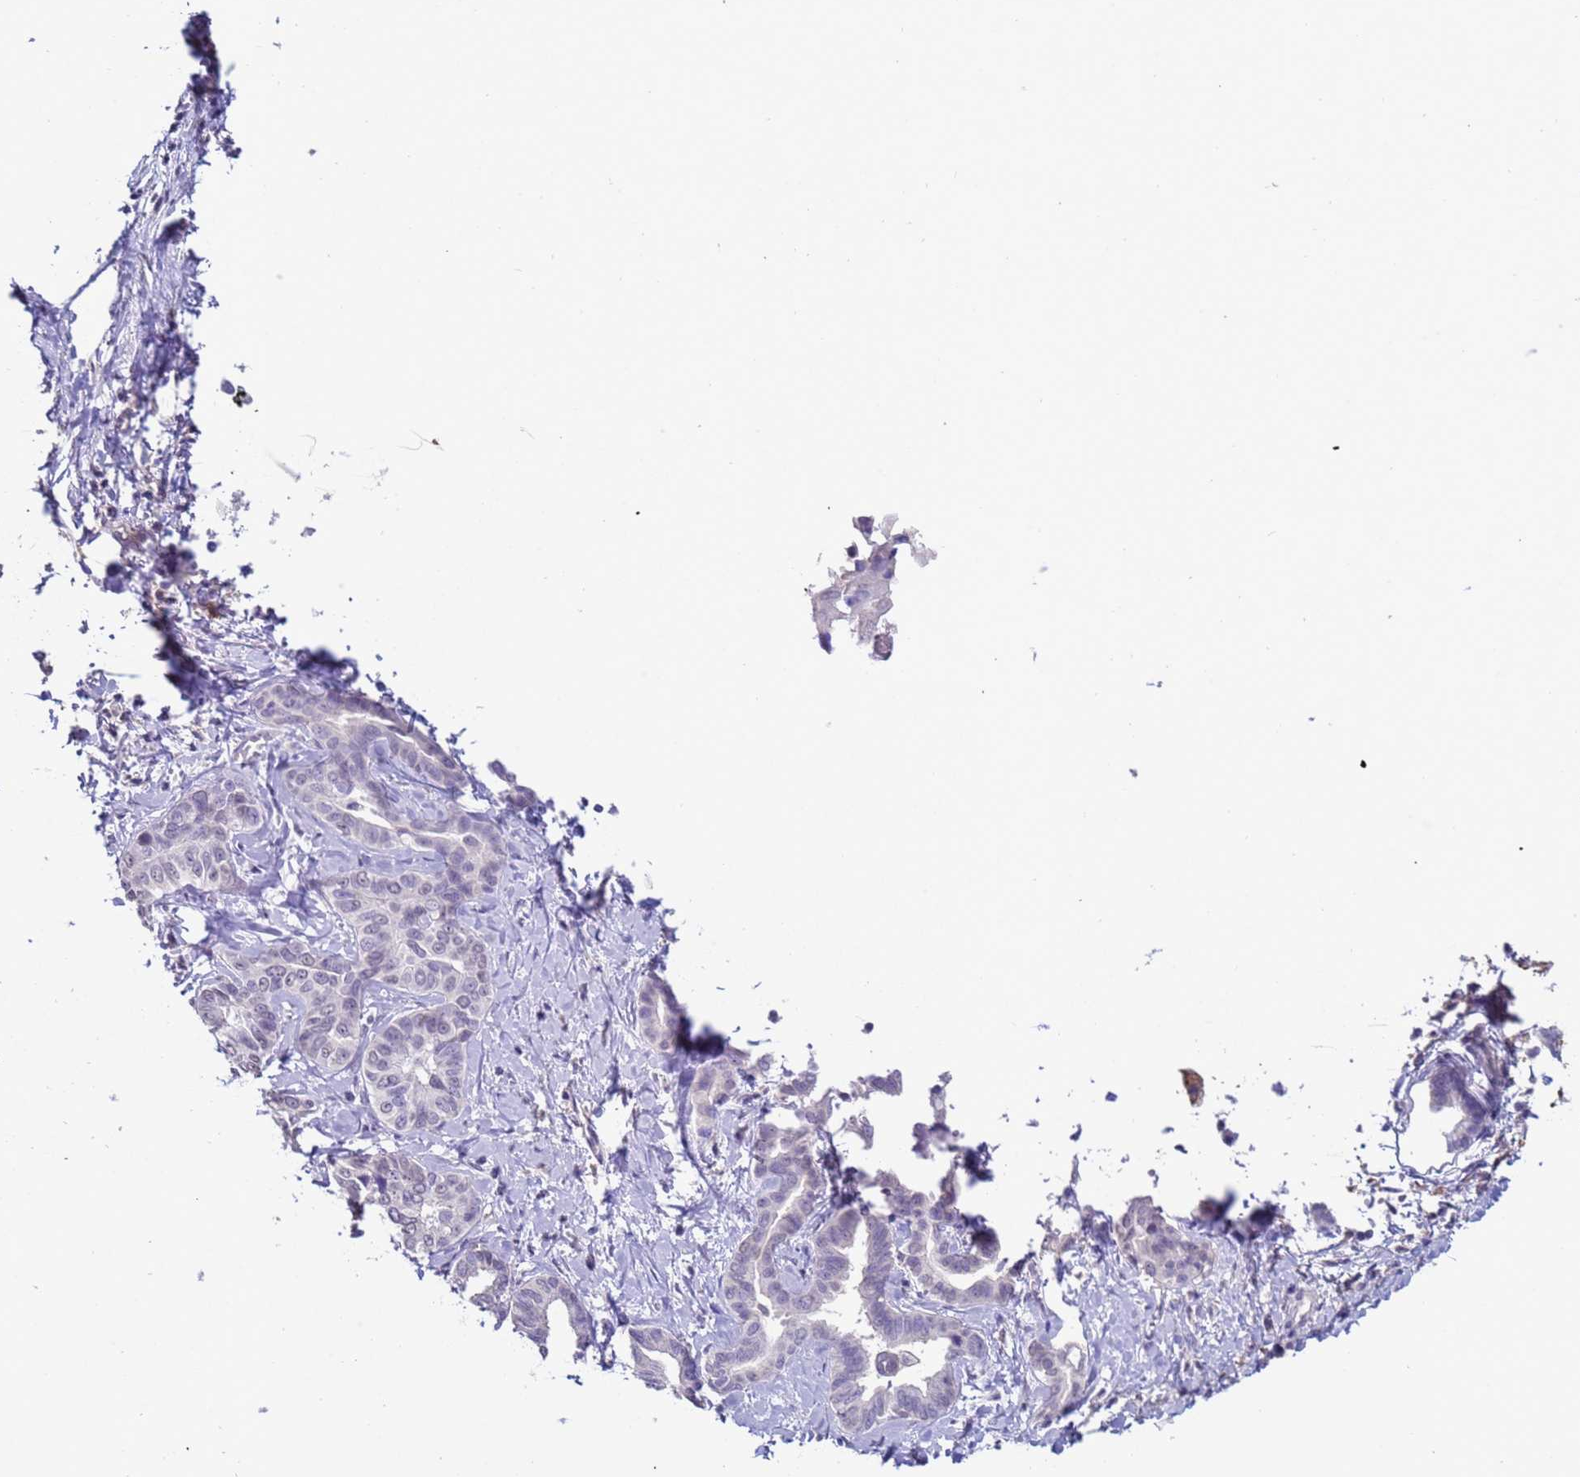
{"staining": {"intensity": "negative", "quantity": "none", "location": "none"}, "tissue": "liver cancer", "cell_type": "Tumor cells", "image_type": "cancer", "snomed": [{"axis": "morphology", "description": "Cholangiocarcinoma"}, {"axis": "topography", "description": "Liver"}], "caption": "This is an IHC micrograph of human cholangiocarcinoma (liver). There is no staining in tumor cells.", "gene": "ZNF248", "patient": {"sex": "female", "age": 77}}